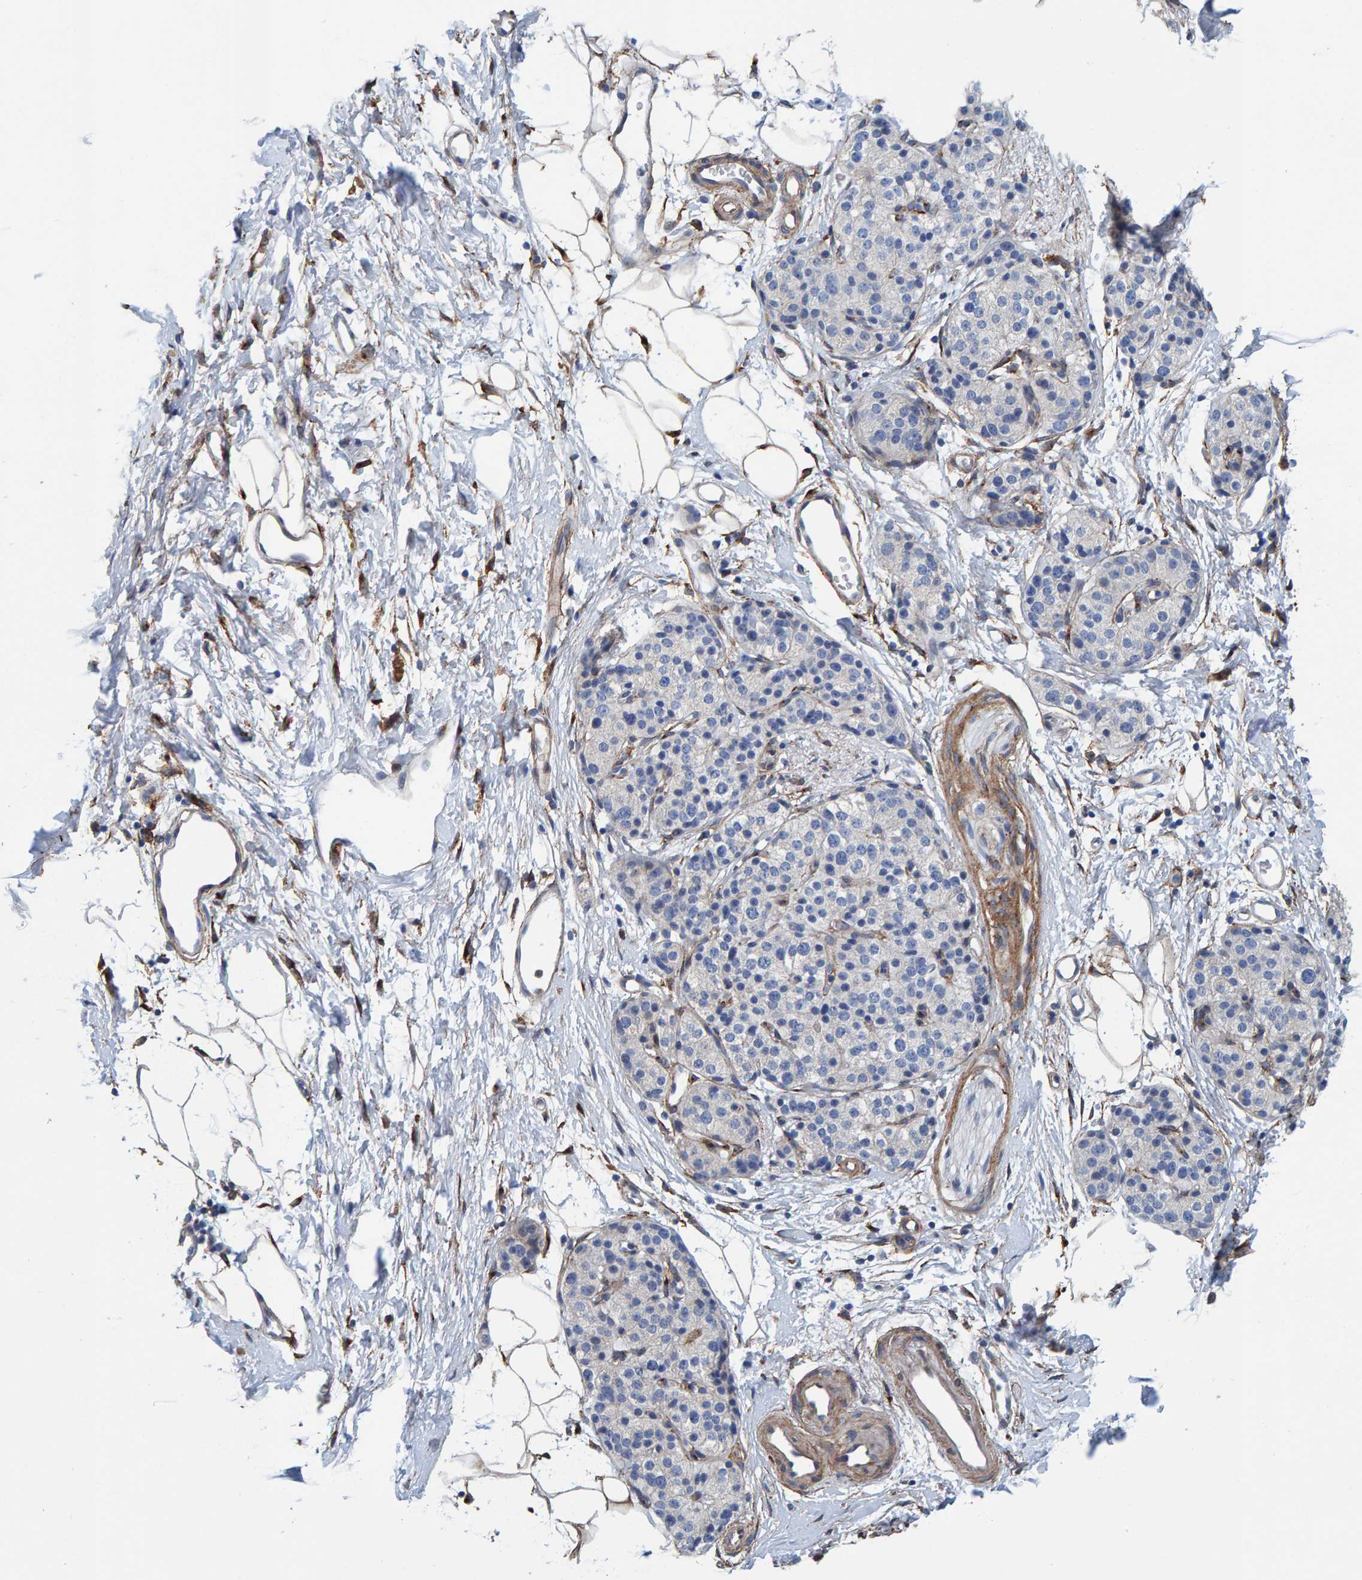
{"staining": {"intensity": "negative", "quantity": "none", "location": "none"}, "tissue": "pancreatic cancer", "cell_type": "Tumor cells", "image_type": "cancer", "snomed": [{"axis": "morphology", "description": "Adenocarcinoma, NOS"}, {"axis": "topography", "description": "Pancreas"}], "caption": "Immunohistochemistry (IHC) of adenocarcinoma (pancreatic) demonstrates no expression in tumor cells.", "gene": "LRP1", "patient": {"sex": "male", "age": 50}}